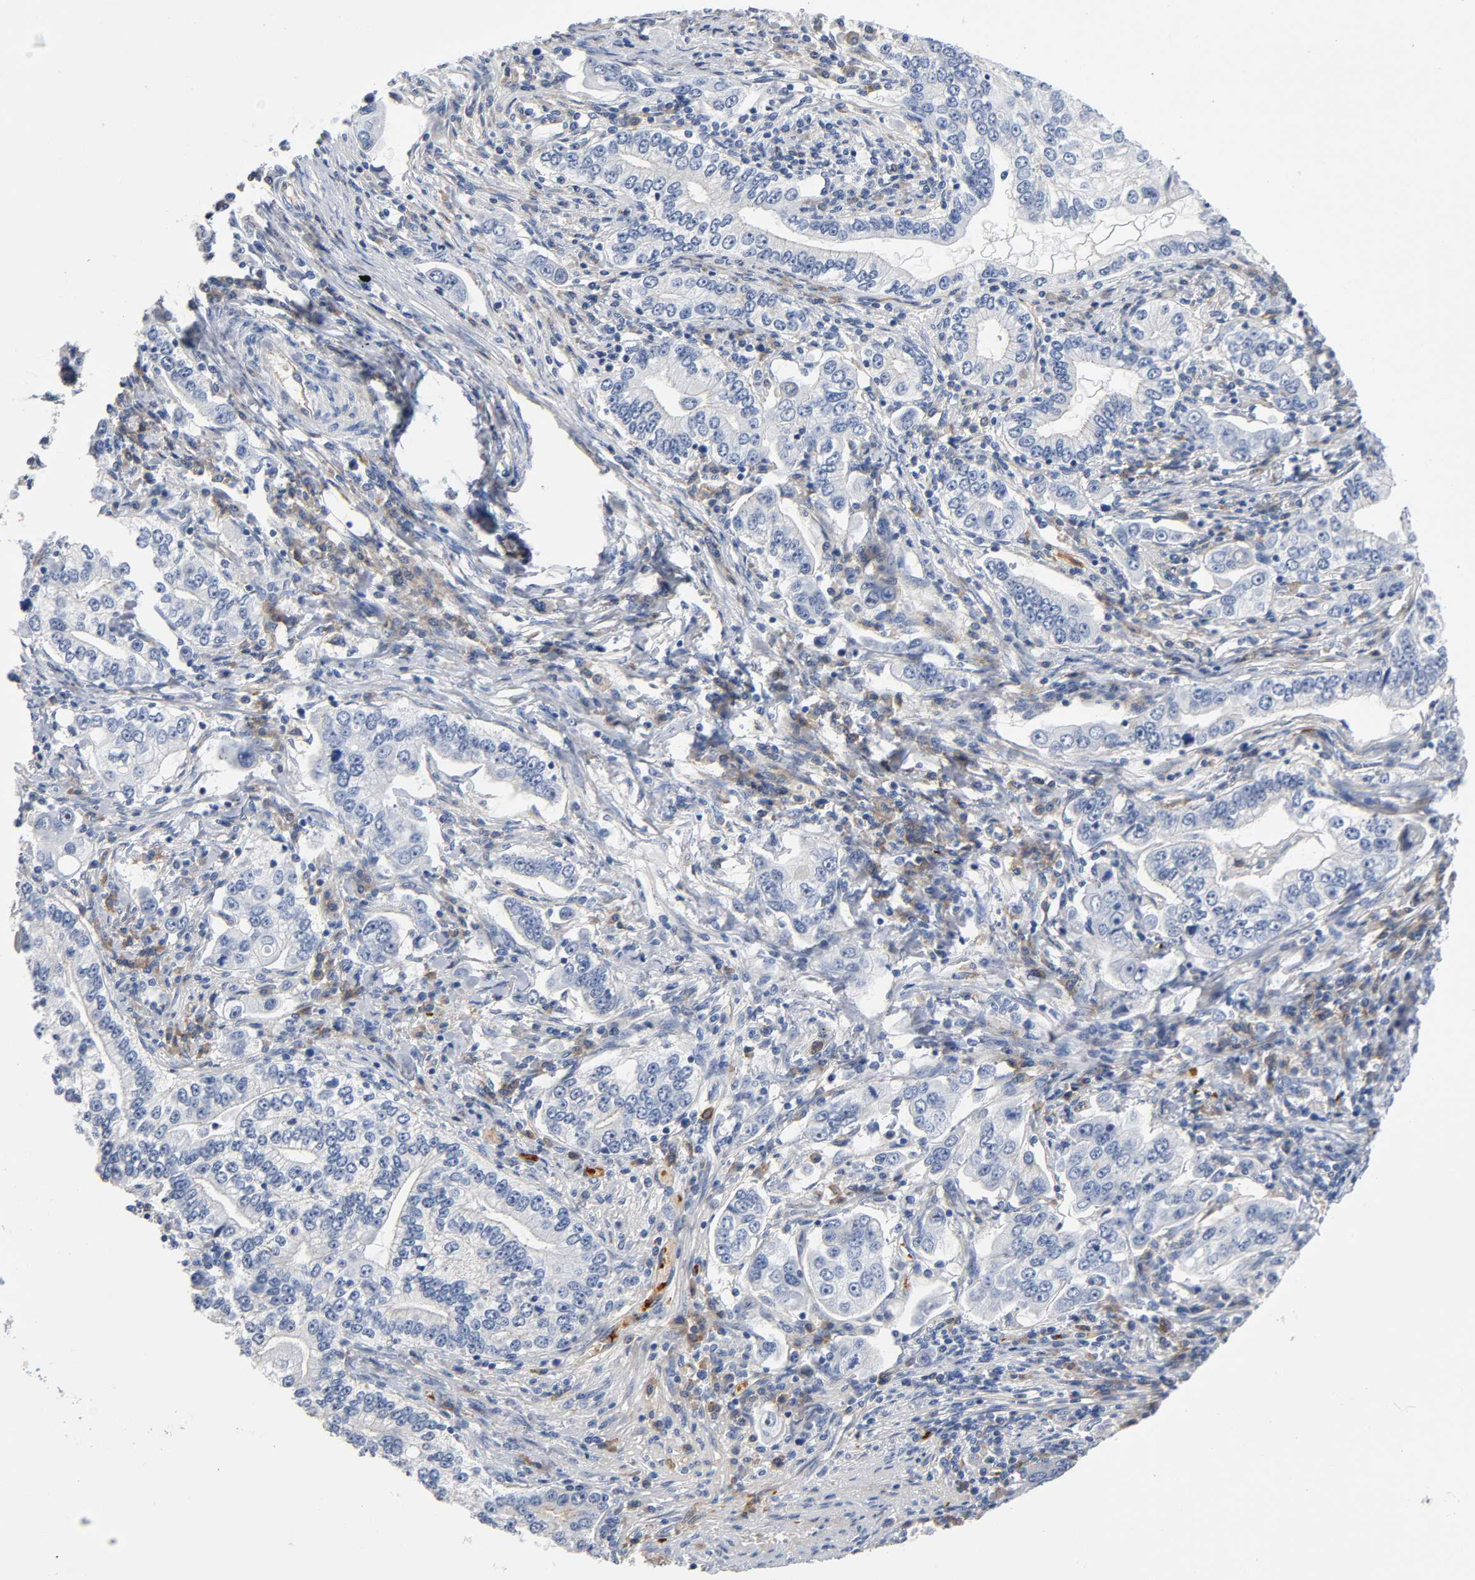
{"staining": {"intensity": "weak", "quantity": "25%-75%", "location": "cytoplasmic/membranous"}, "tissue": "stomach cancer", "cell_type": "Tumor cells", "image_type": "cancer", "snomed": [{"axis": "morphology", "description": "Adenocarcinoma, NOS"}, {"axis": "topography", "description": "Stomach, lower"}], "caption": "The image exhibits immunohistochemical staining of stomach adenocarcinoma. There is weak cytoplasmic/membranous expression is identified in about 25%-75% of tumor cells. The protein is shown in brown color, while the nuclei are stained blue.", "gene": "CD2AP", "patient": {"sex": "female", "age": 72}}